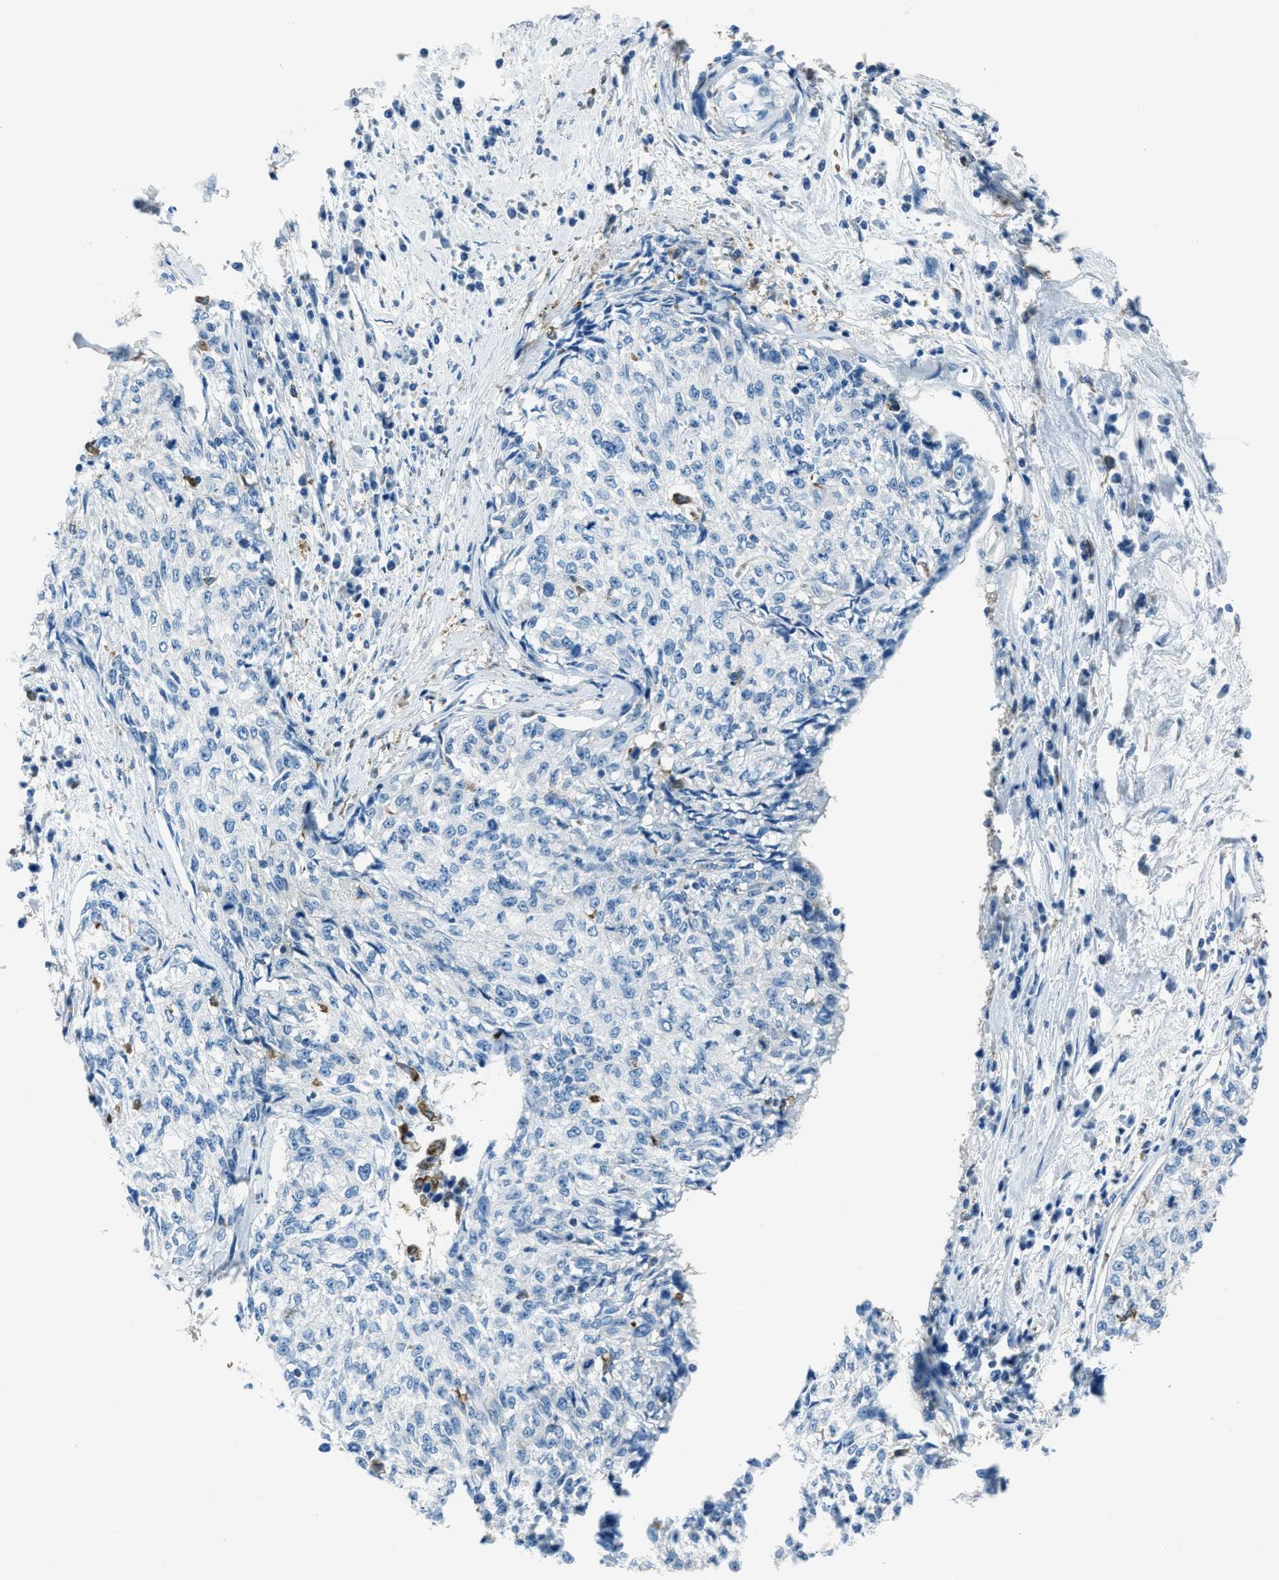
{"staining": {"intensity": "negative", "quantity": "none", "location": "none"}, "tissue": "cervical cancer", "cell_type": "Tumor cells", "image_type": "cancer", "snomed": [{"axis": "morphology", "description": "Squamous cell carcinoma, NOS"}, {"axis": "topography", "description": "Cervix"}], "caption": "Tumor cells show no significant protein positivity in cervical cancer.", "gene": "MATCAP2", "patient": {"sex": "female", "age": 57}}